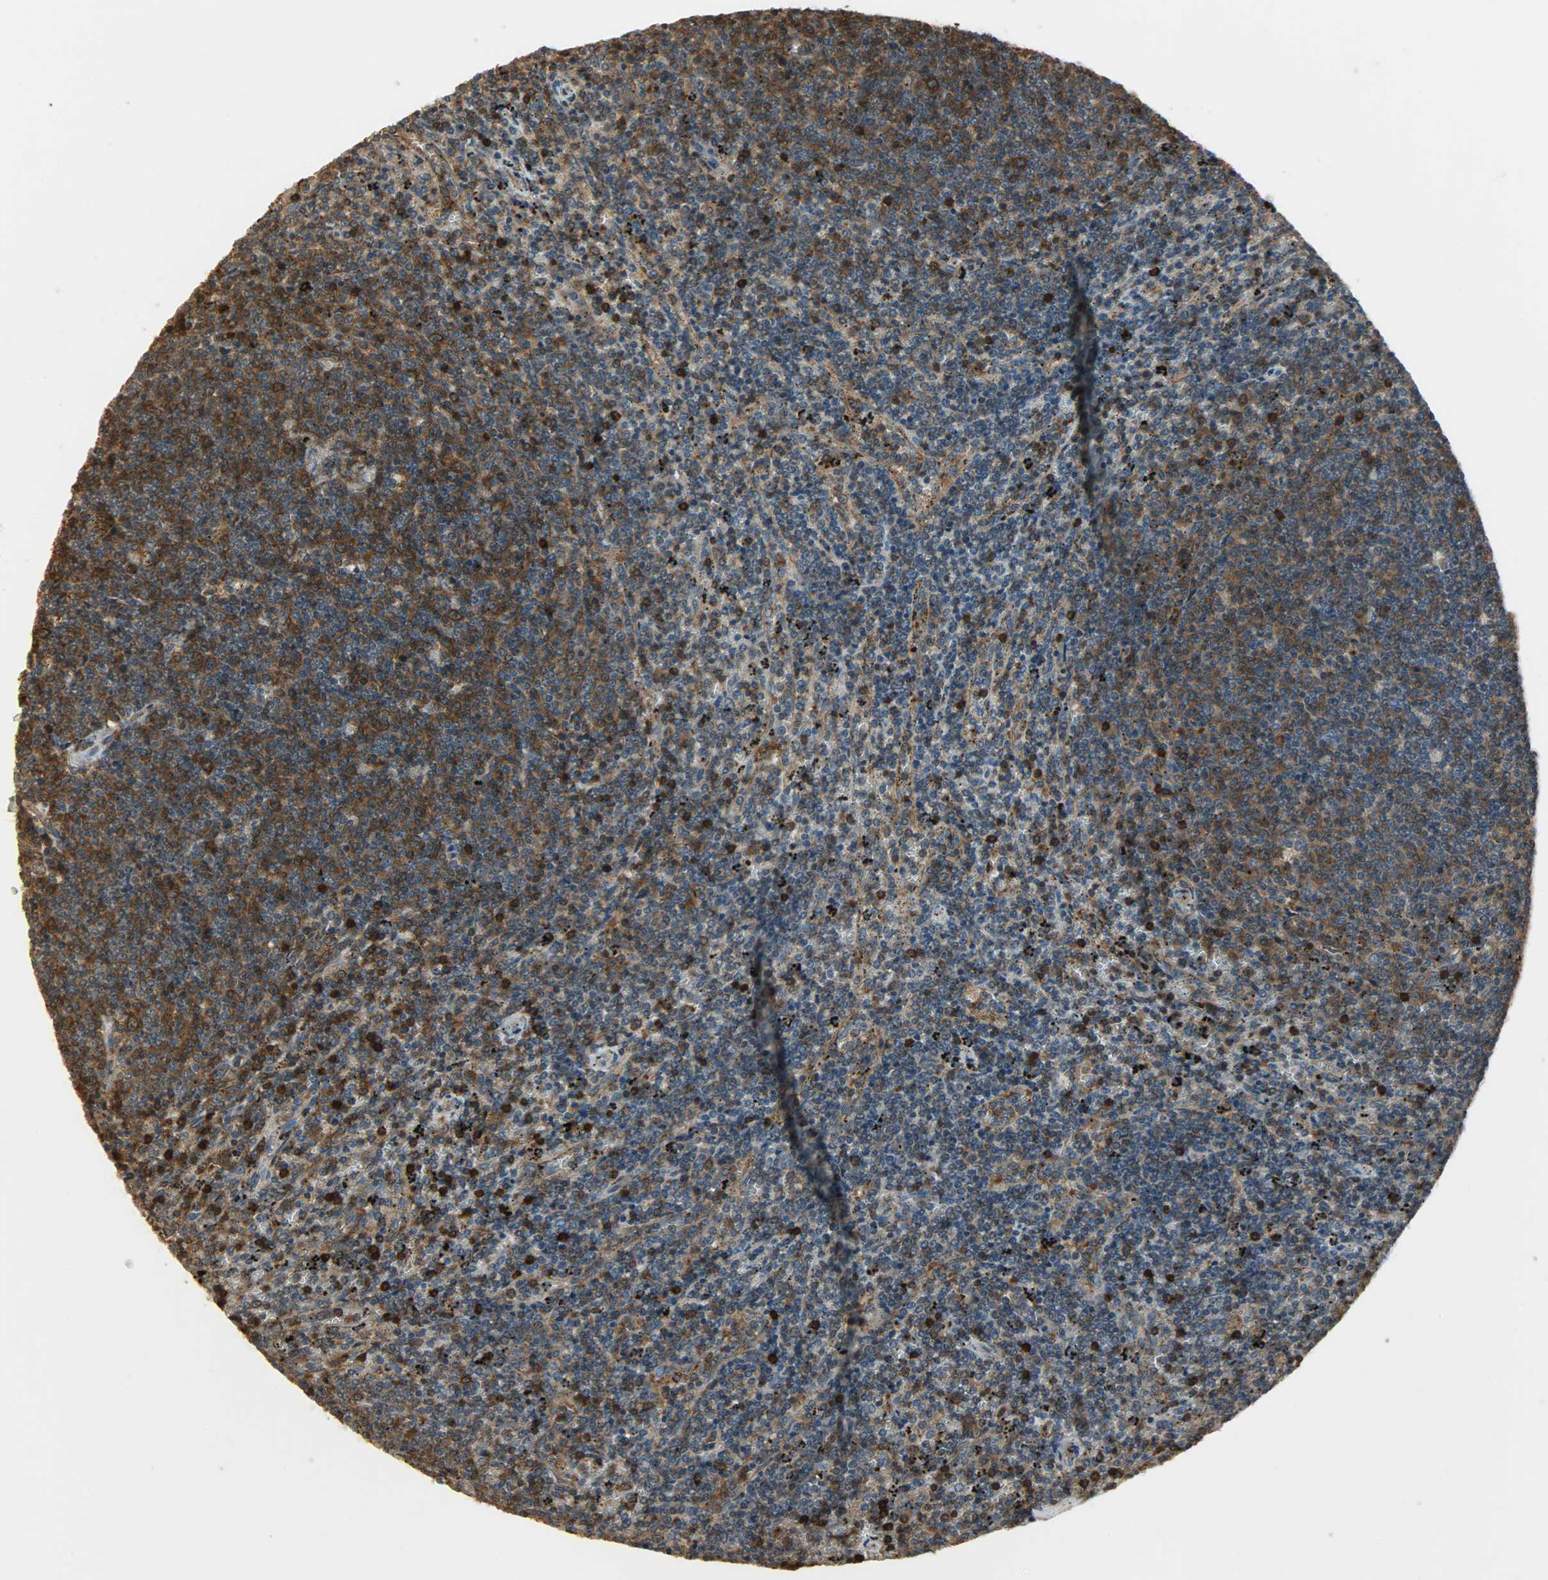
{"staining": {"intensity": "strong", "quantity": ">75%", "location": "cytoplasmic/membranous"}, "tissue": "lymphoma", "cell_type": "Tumor cells", "image_type": "cancer", "snomed": [{"axis": "morphology", "description": "Malignant lymphoma, non-Hodgkin's type, Low grade"}, {"axis": "topography", "description": "Spleen"}], "caption": "This micrograph exhibits IHC staining of human lymphoma, with high strong cytoplasmic/membranous positivity in about >75% of tumor cells.", "gene": "LDHB", "patient": {"sex": "female", "age": 50}}